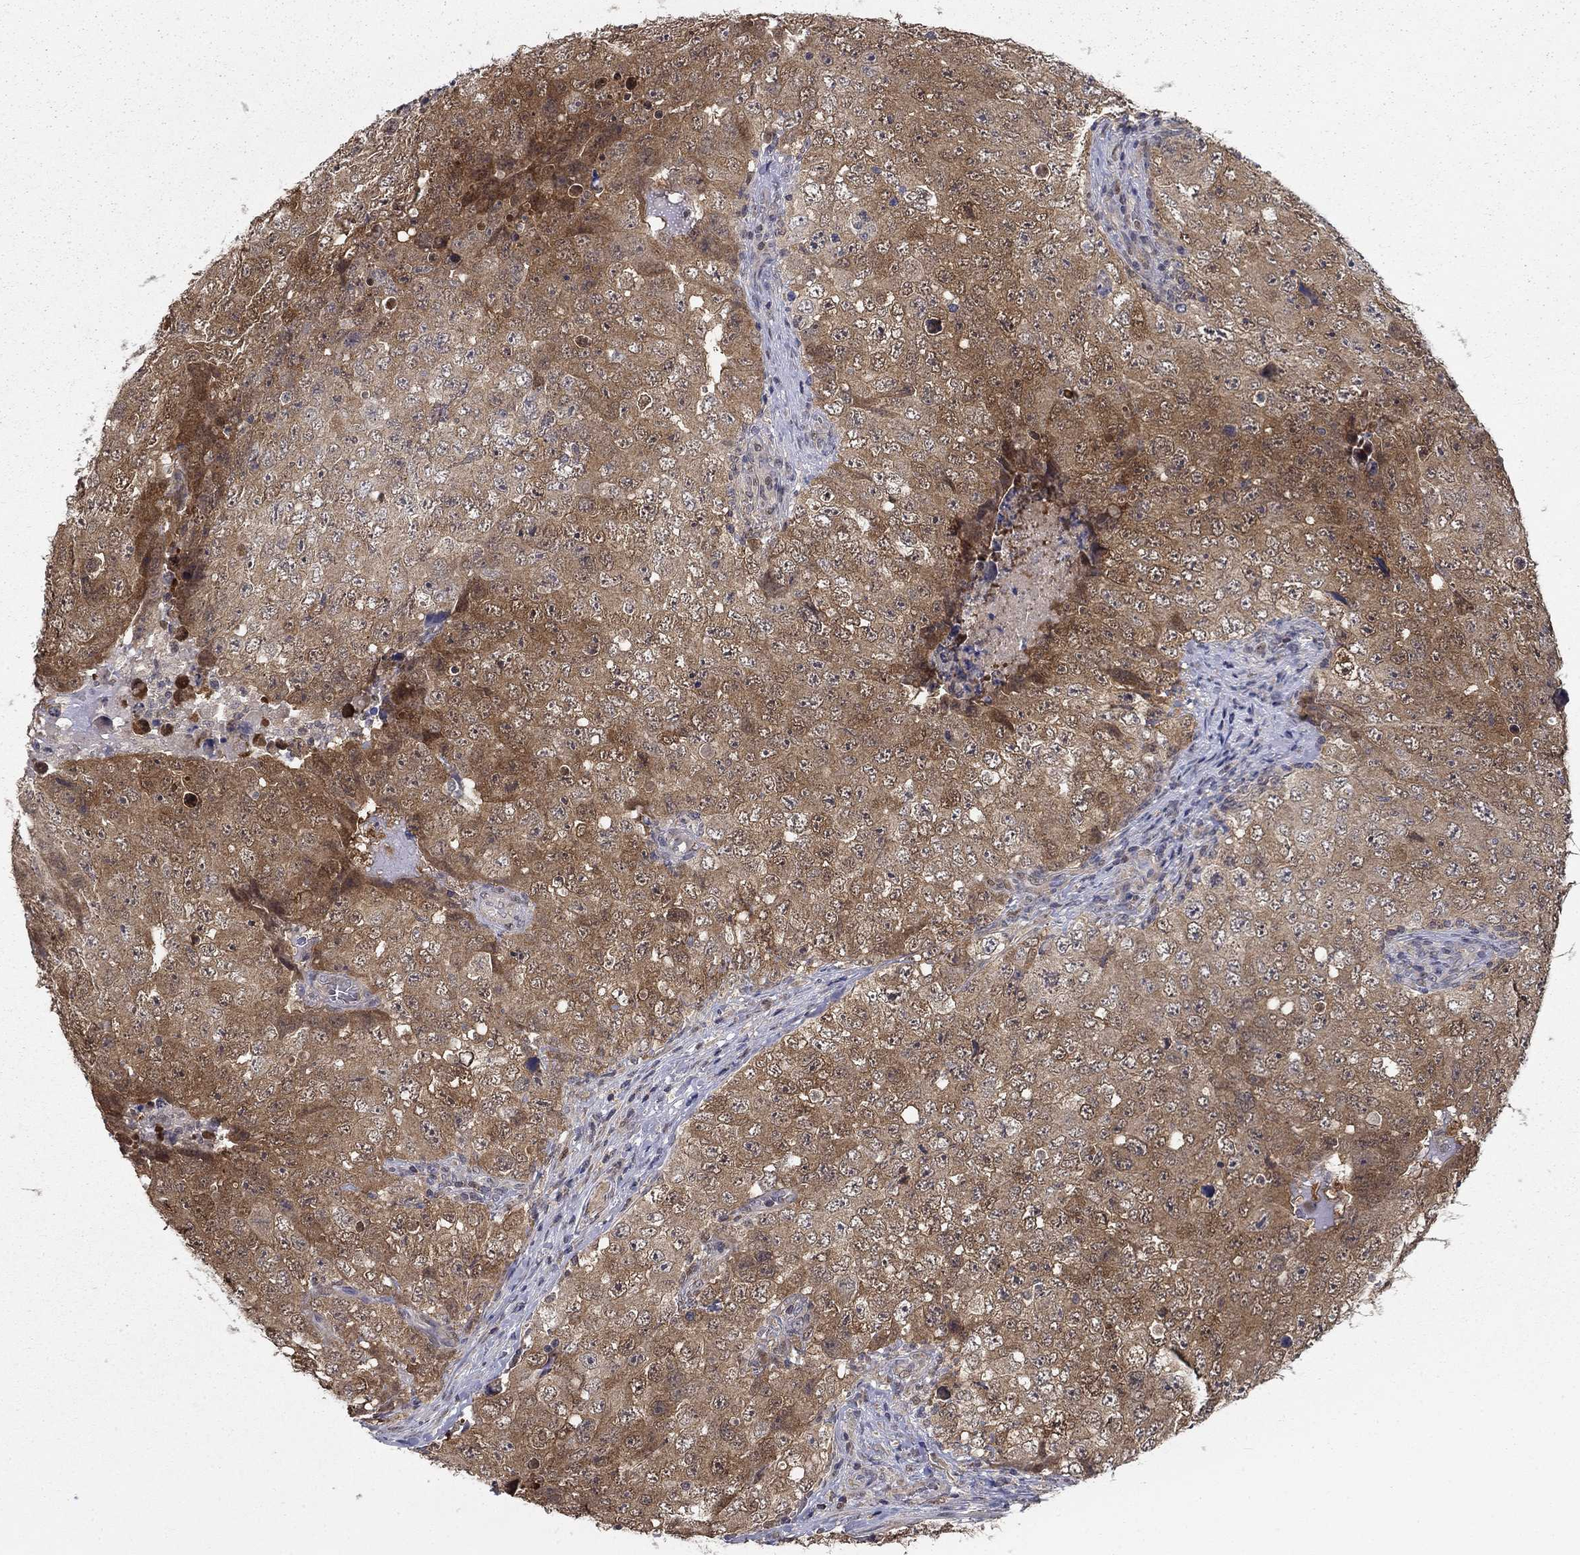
{"staining": {"intensity": "moderate", "quantity": "25%-75%", "location": "cytoplasmic/membranous"}, "tissue": "testis cancer", "cell_type": "Tumor cells", "image_type": "cancer", "snomed": [{"axis": "morphology", "description": "Seminoma, NOS"}, {"axis": "topography", "description": "Testis"}], "caption": "Immunohistochemistry (IHC) of testis cancer (seminoma) displays medium levels of moderate cytoplasmic/membranous staining in approximately 25%-75% of tumor cells. The staining is performed using DAB (3,3'-diaminobenzidine) brown chromogen to label protein expression. The nuclei are counter-stained blue using hematoxylin.", "gene": "NIT2", "patient": {"sex": "male", "age": 34}}